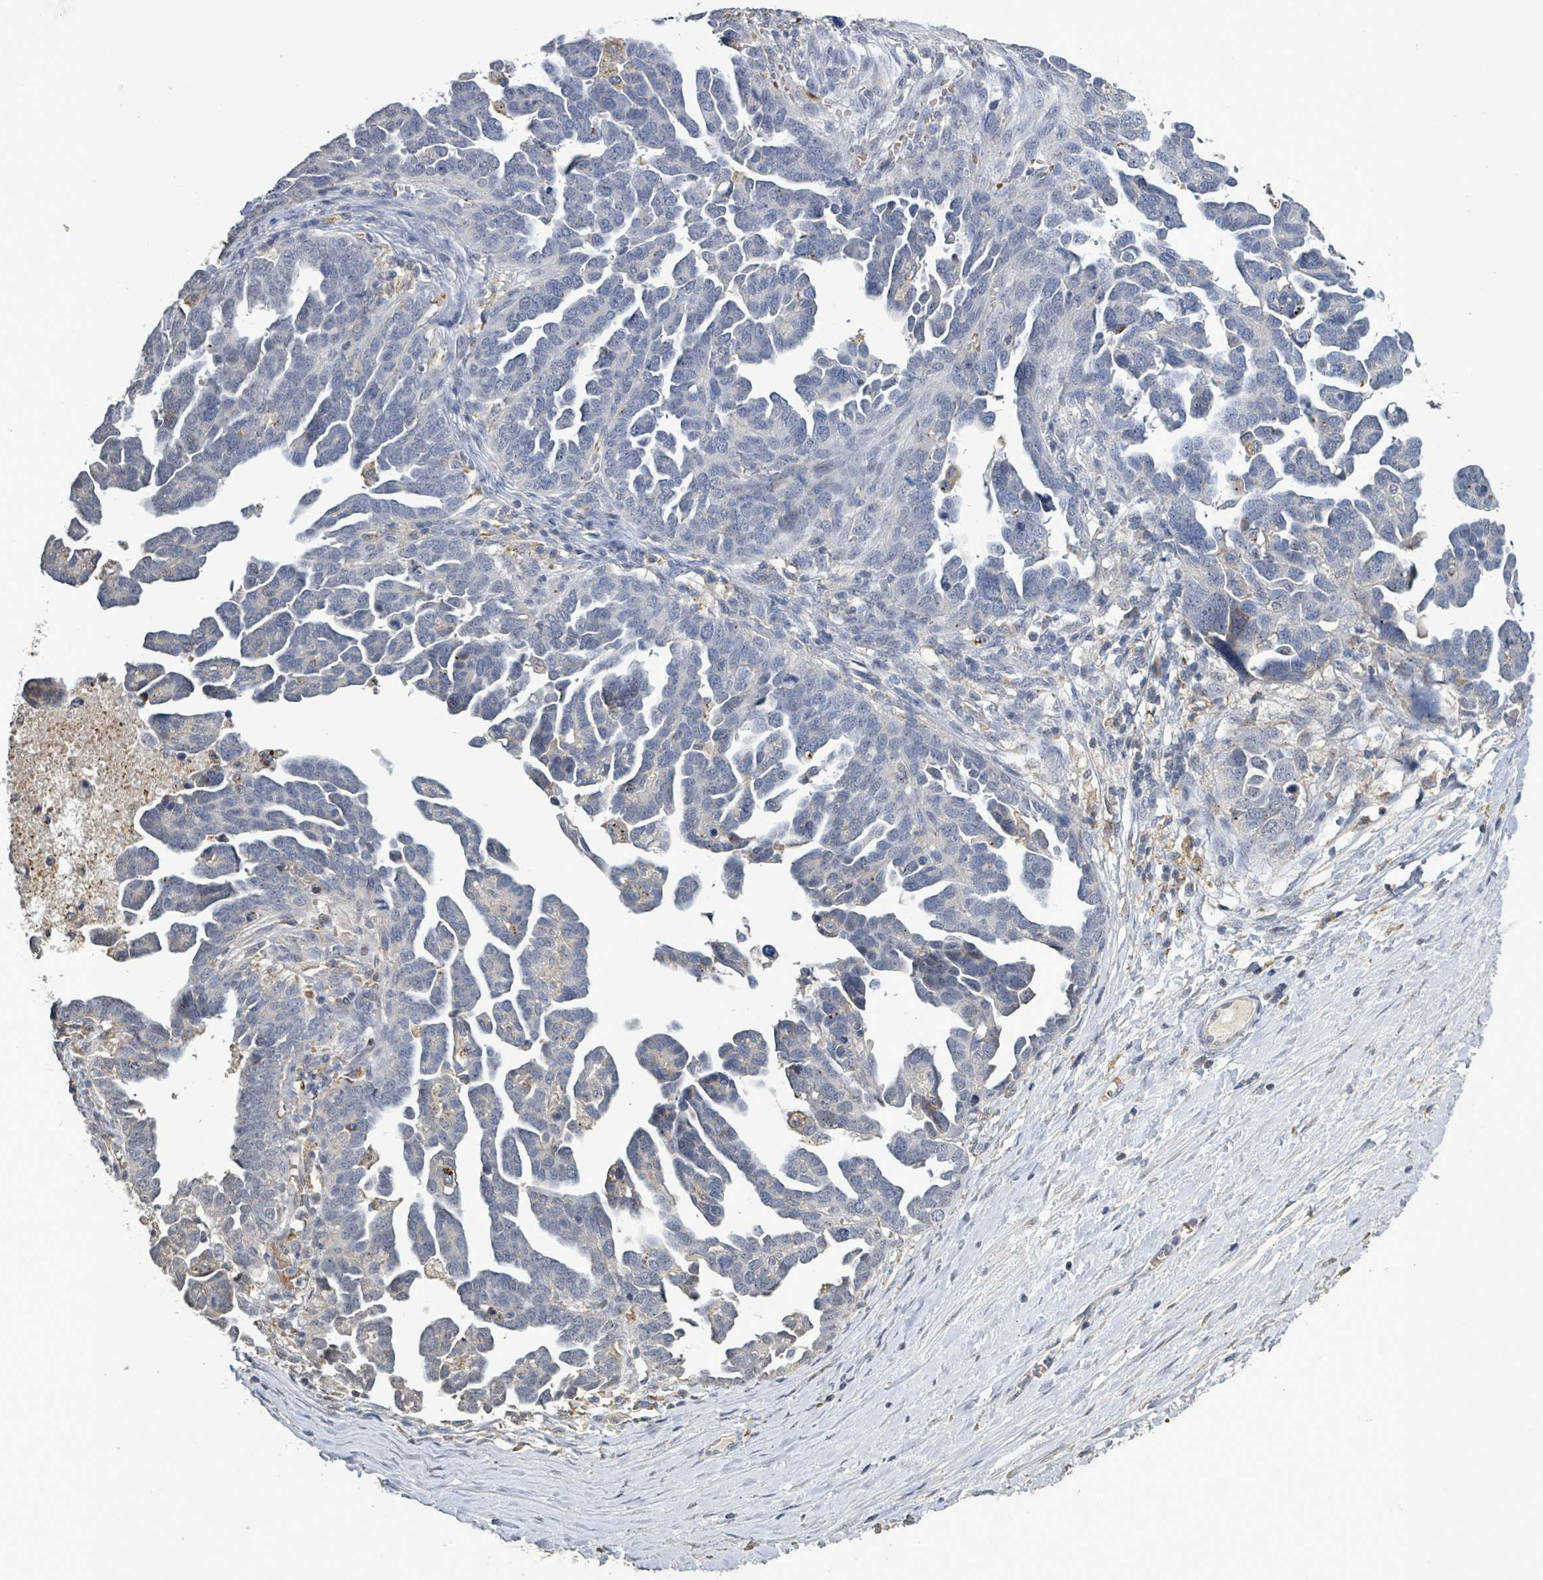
{"staining": {"intensity": "negative", "quantity": "none", "location": "none"}, "tissue": "ovarian cancer", "cell_type": "Tumor cells", "image_type": "cancer", "snomed": [{"axis": "morphology", "description": "Cystadenocarcinoma, serous, NOS"}, {"axis": "topography", "description": "Ovary"}], "caption": "Tumor cells show no significant staining in serous cystadenocarcinoma (ovarian).", "gene": "SEBOX", "patient": {"sex": "female", "age": 54}}